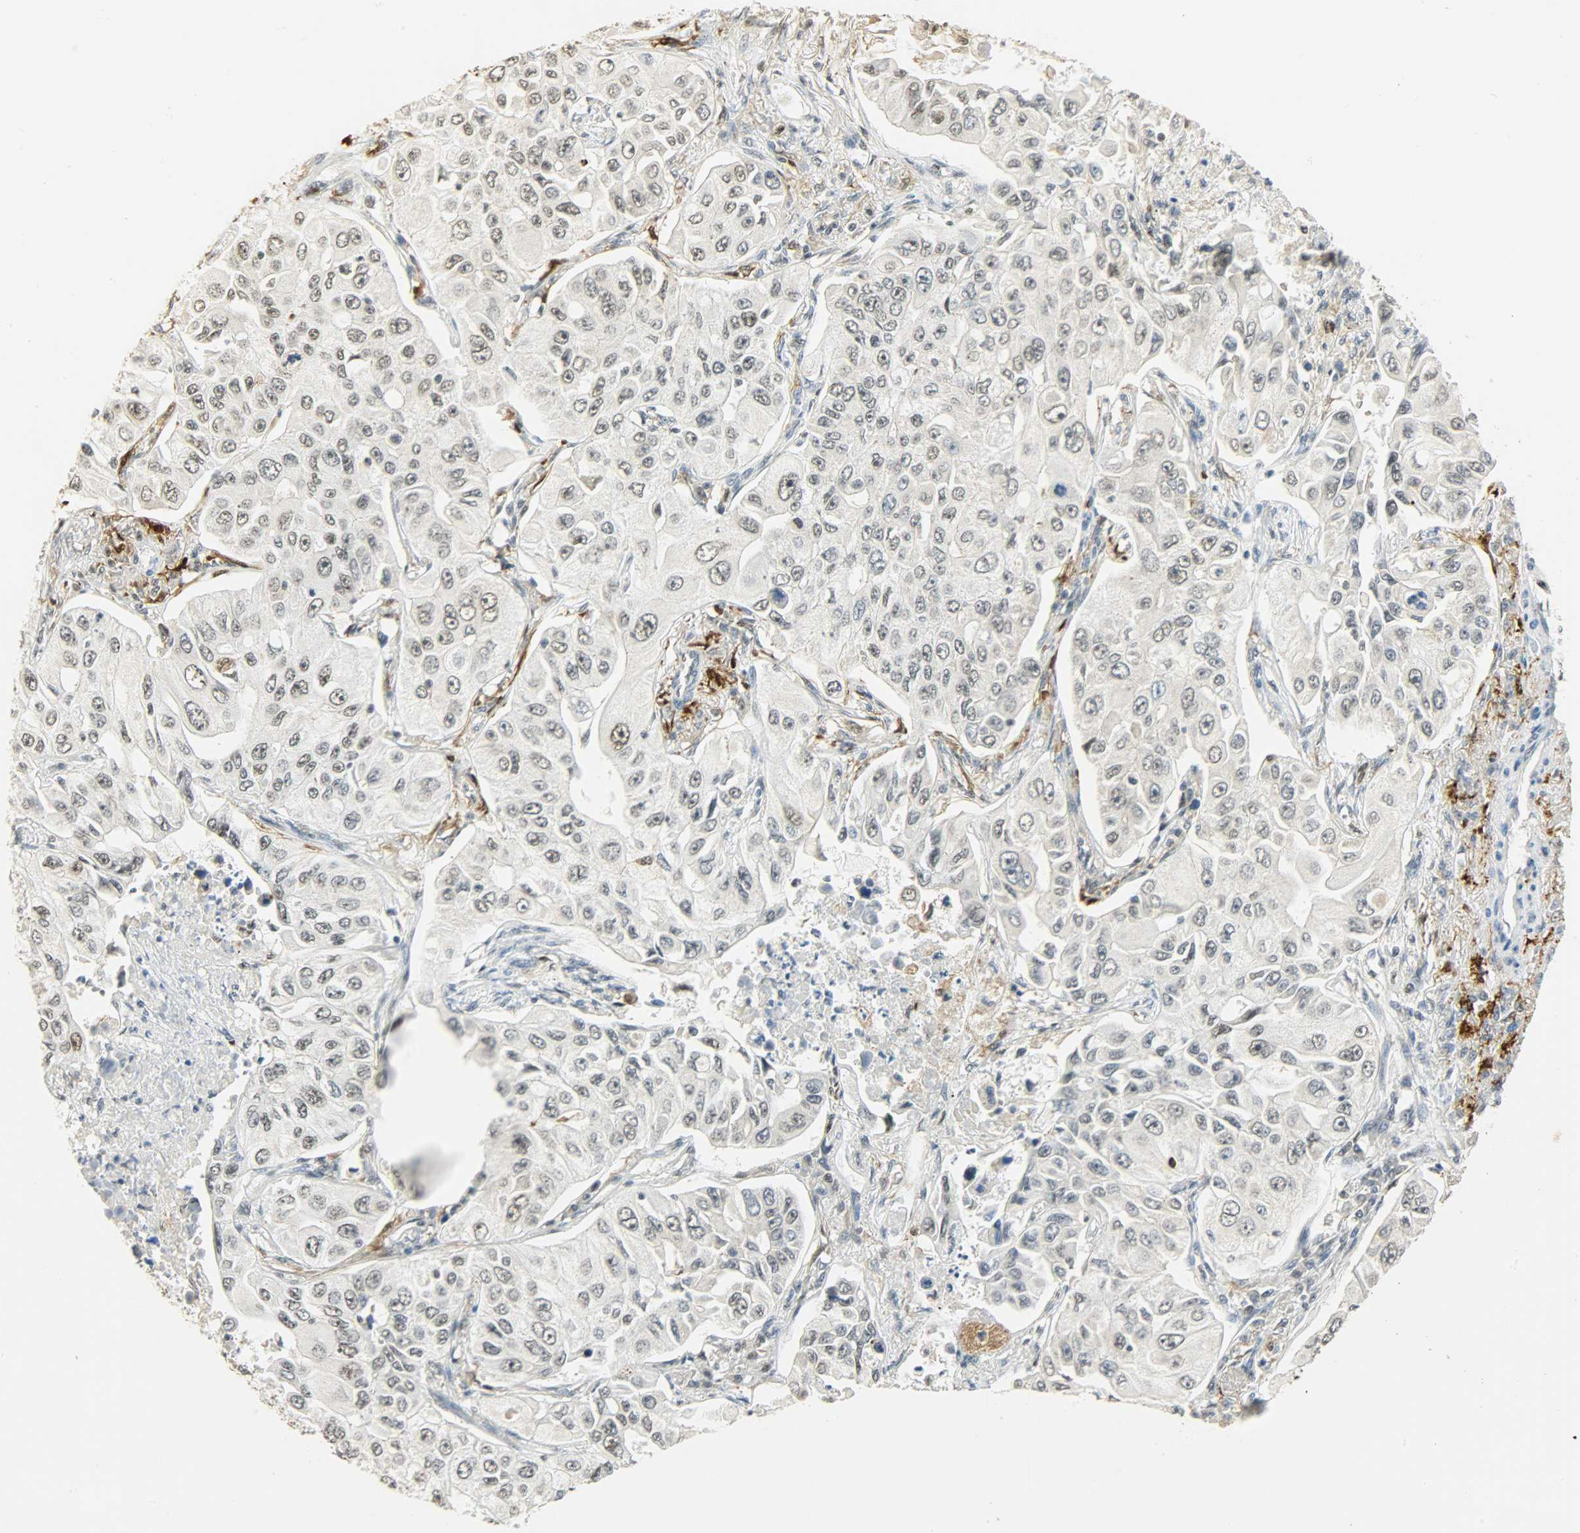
{"staining": {"intensity": "weak", "quantity": ">75%", "location": "nuclear"}, "tissue": "lung cancer", "cell_type": "Tumor cells", "image_type": "cancer", "snomed": [{"axis": "morphology", "description": "Adenocarcinoma, NOS"}, {"axis": "topography", "description": "Lung"}], "caption": "This image reveals IHC staining of lung cancer, with low weak nuclear positivity in approximately >75% of tumor cells.", "gene": "NGFR", "patient": {"sex": "male", "age": 84}}